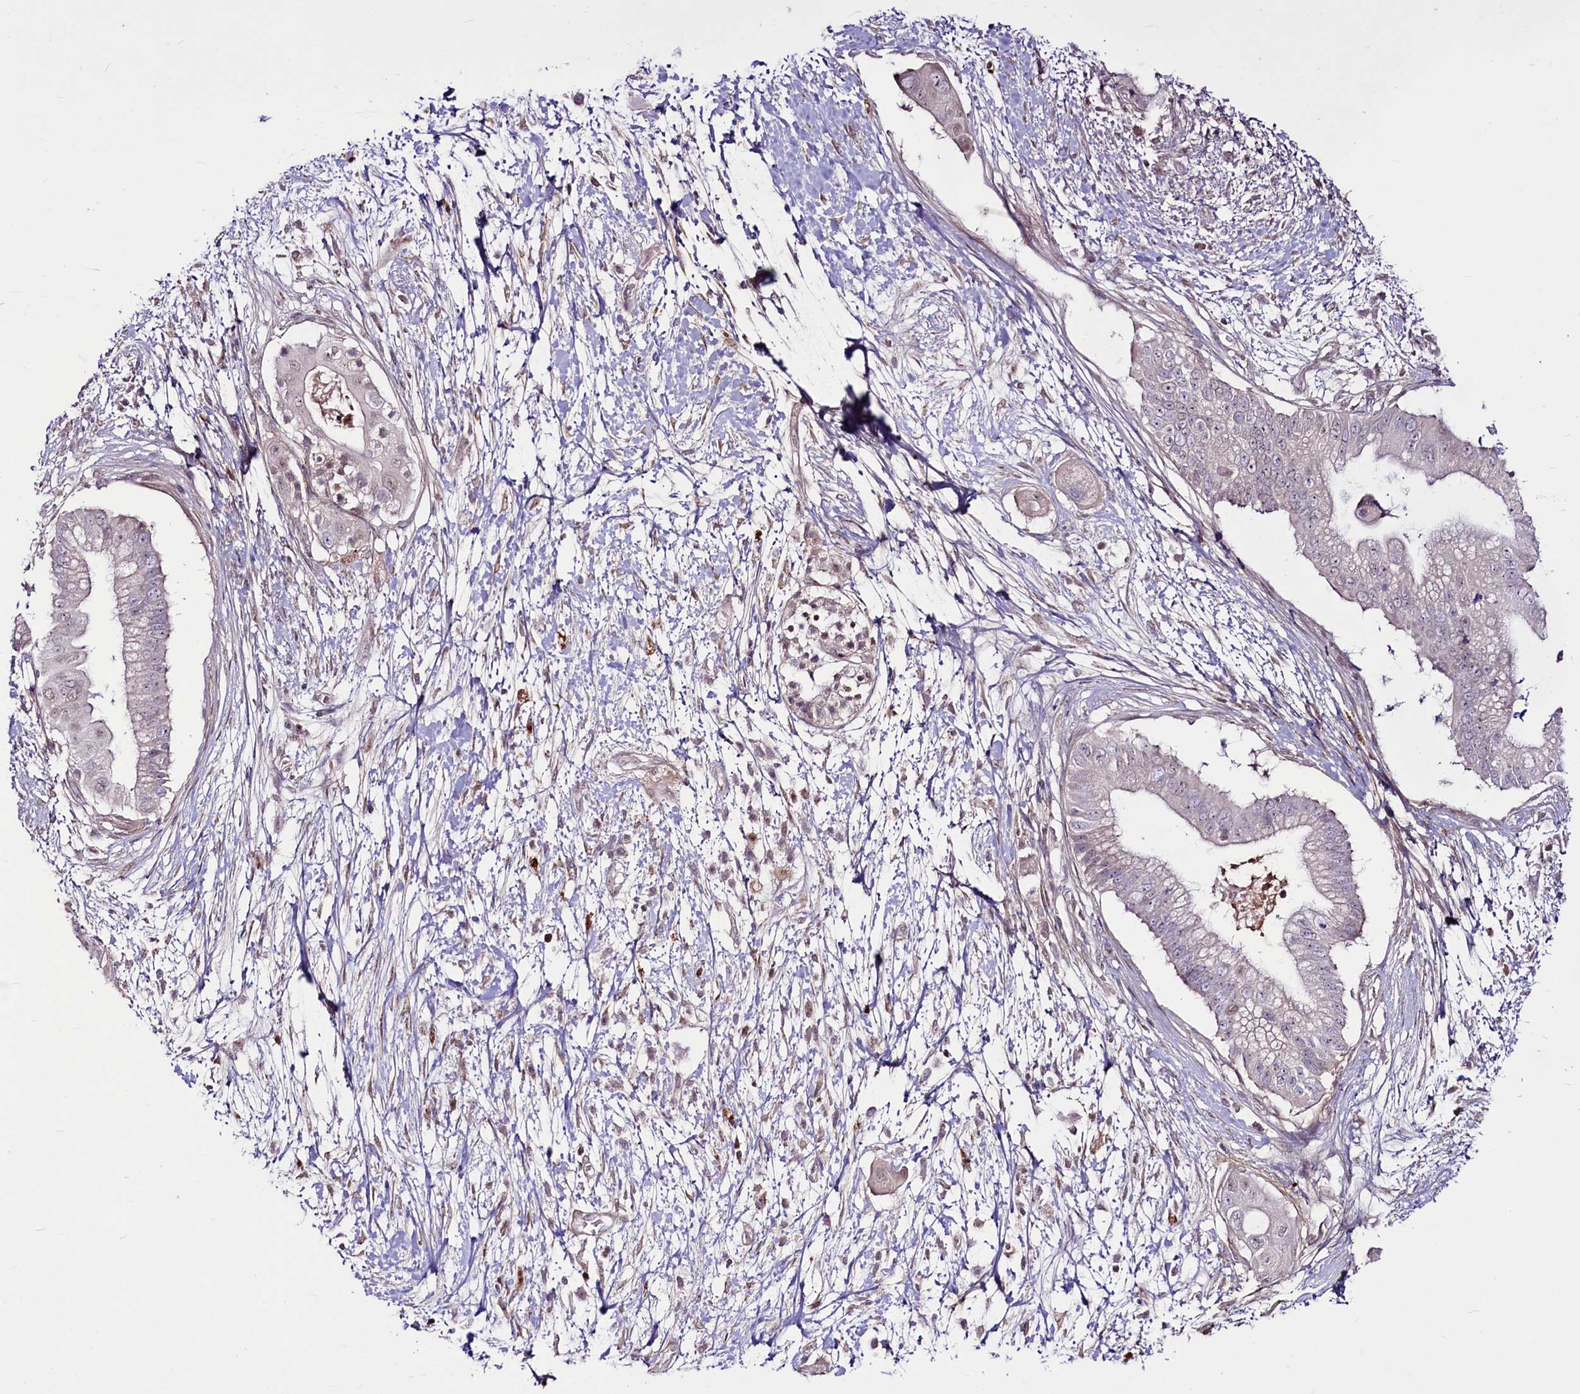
{"staining": {"intensity": "negative", "quantity": "none", "location": "none"}, "tissue": "pancreatic cancer", "cell_type": "Tumor cells", "image_type": "cancer", "snomed": [{"axis": "morphology", "description": "Adenocarcinoma, NOS"}, {"axis": "topography", "description": "Pancreas"}], "caption": "This is an immunohistochemistry histopathology image of human adenocarcinoma (pancreatic). There is no expression in tumor cells.", "gene": "RSBN1", "patient": {"sex": "male", "age": 68}}